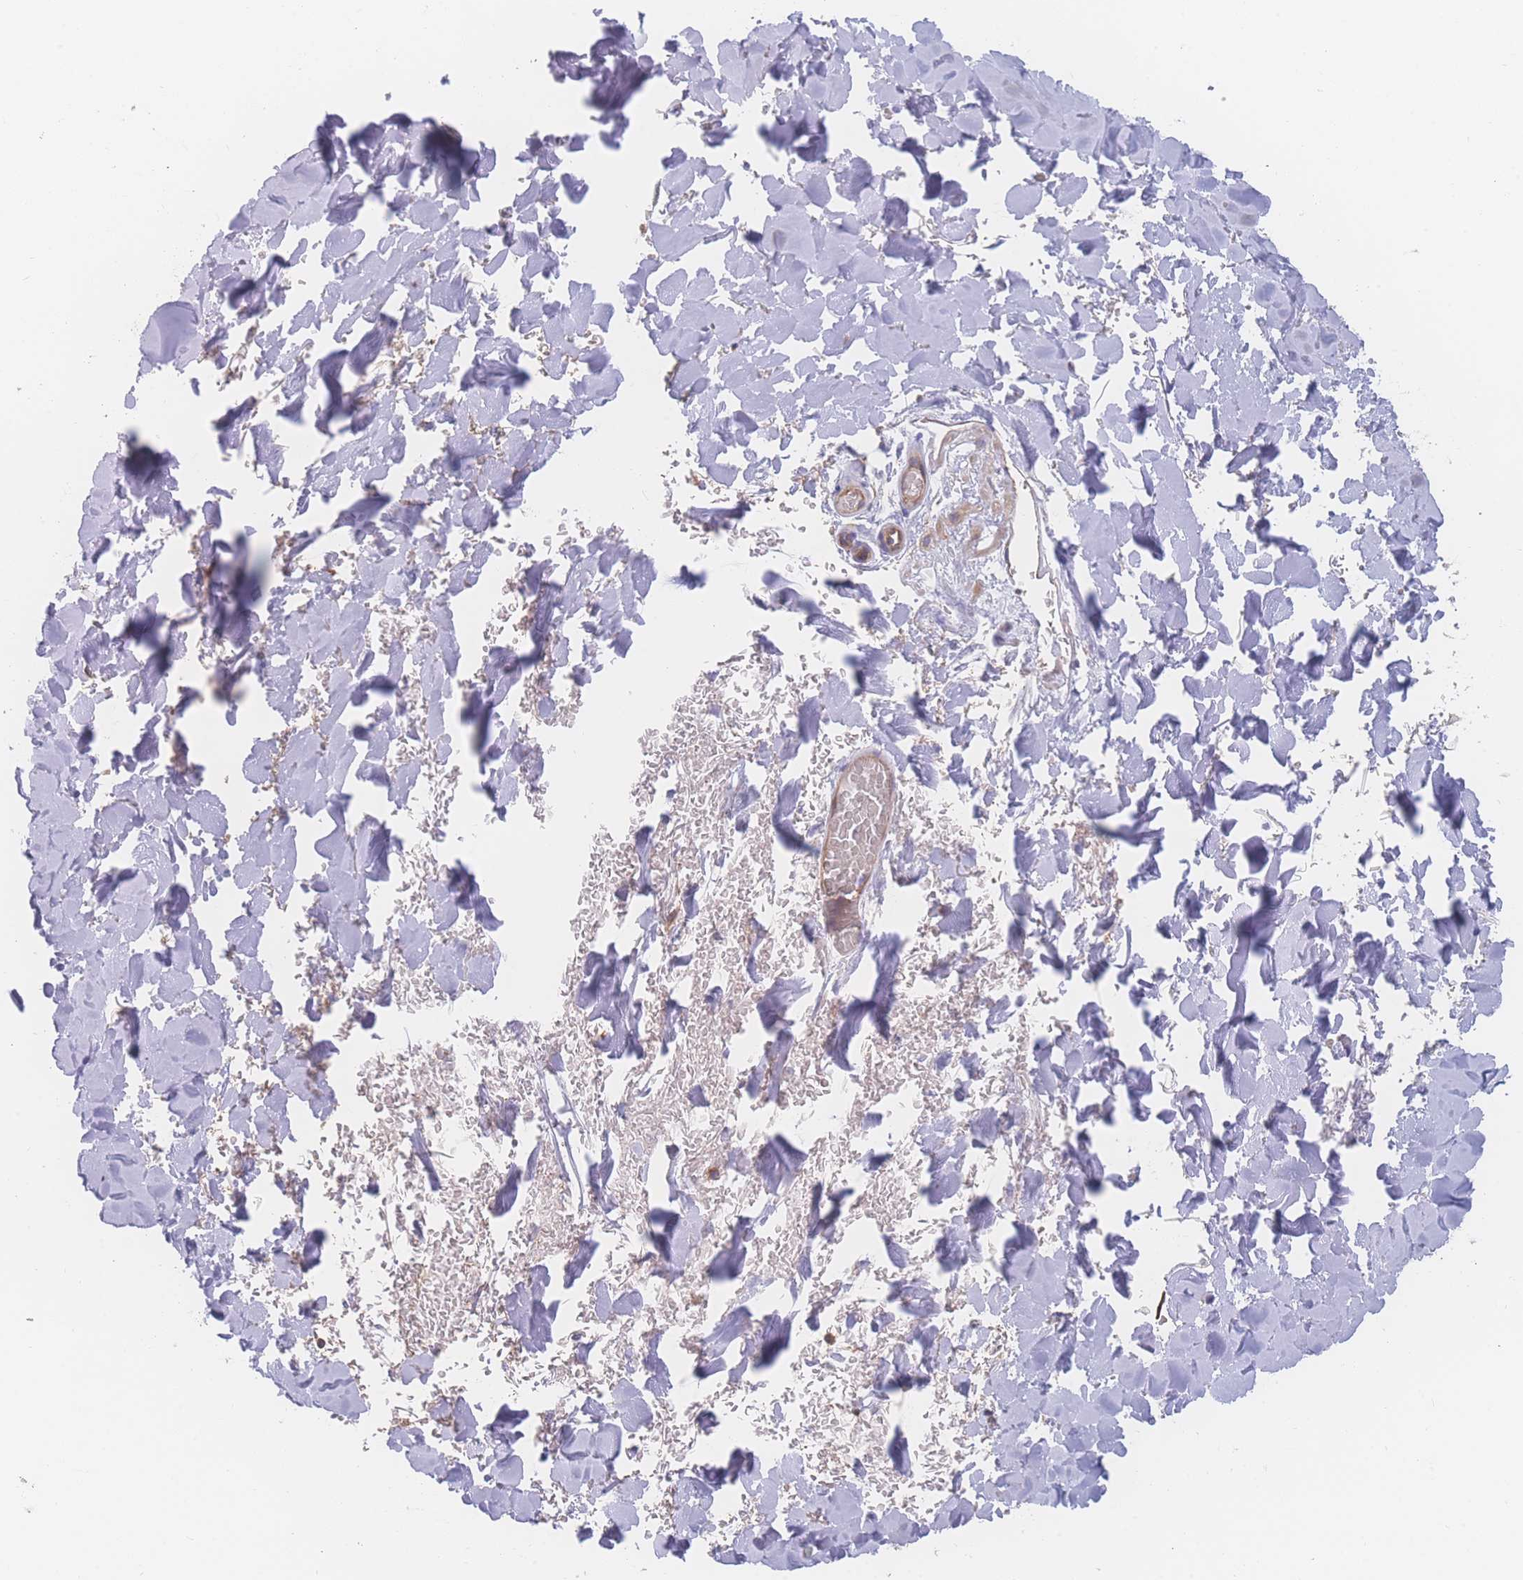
{"staining": {"intensity": "negative", "quantity": "none", "location": "none"}, "tissue": "adipose tissue", "cell_type": "Adipocytes", "image_type": "normal", "snomed": [{"axis": "morphology", "description": "Normal tissue, NOS"}, {"axis": "topography", "description": "Salivary gland"}, {"axis": "topography", "description": "Peripheral nerve tissue"}], "caption": "Photomicrograph shows no protein expression in adipocytes of unremarkable adipose tissue. The staining was performed using DAB to visualize the protein expression in brown, while the nuclei were stained in blue with hematoxylin (Magnification: 20x).", "gene": "CFAP97", "patient": {"sex": "male", "age": 38}}